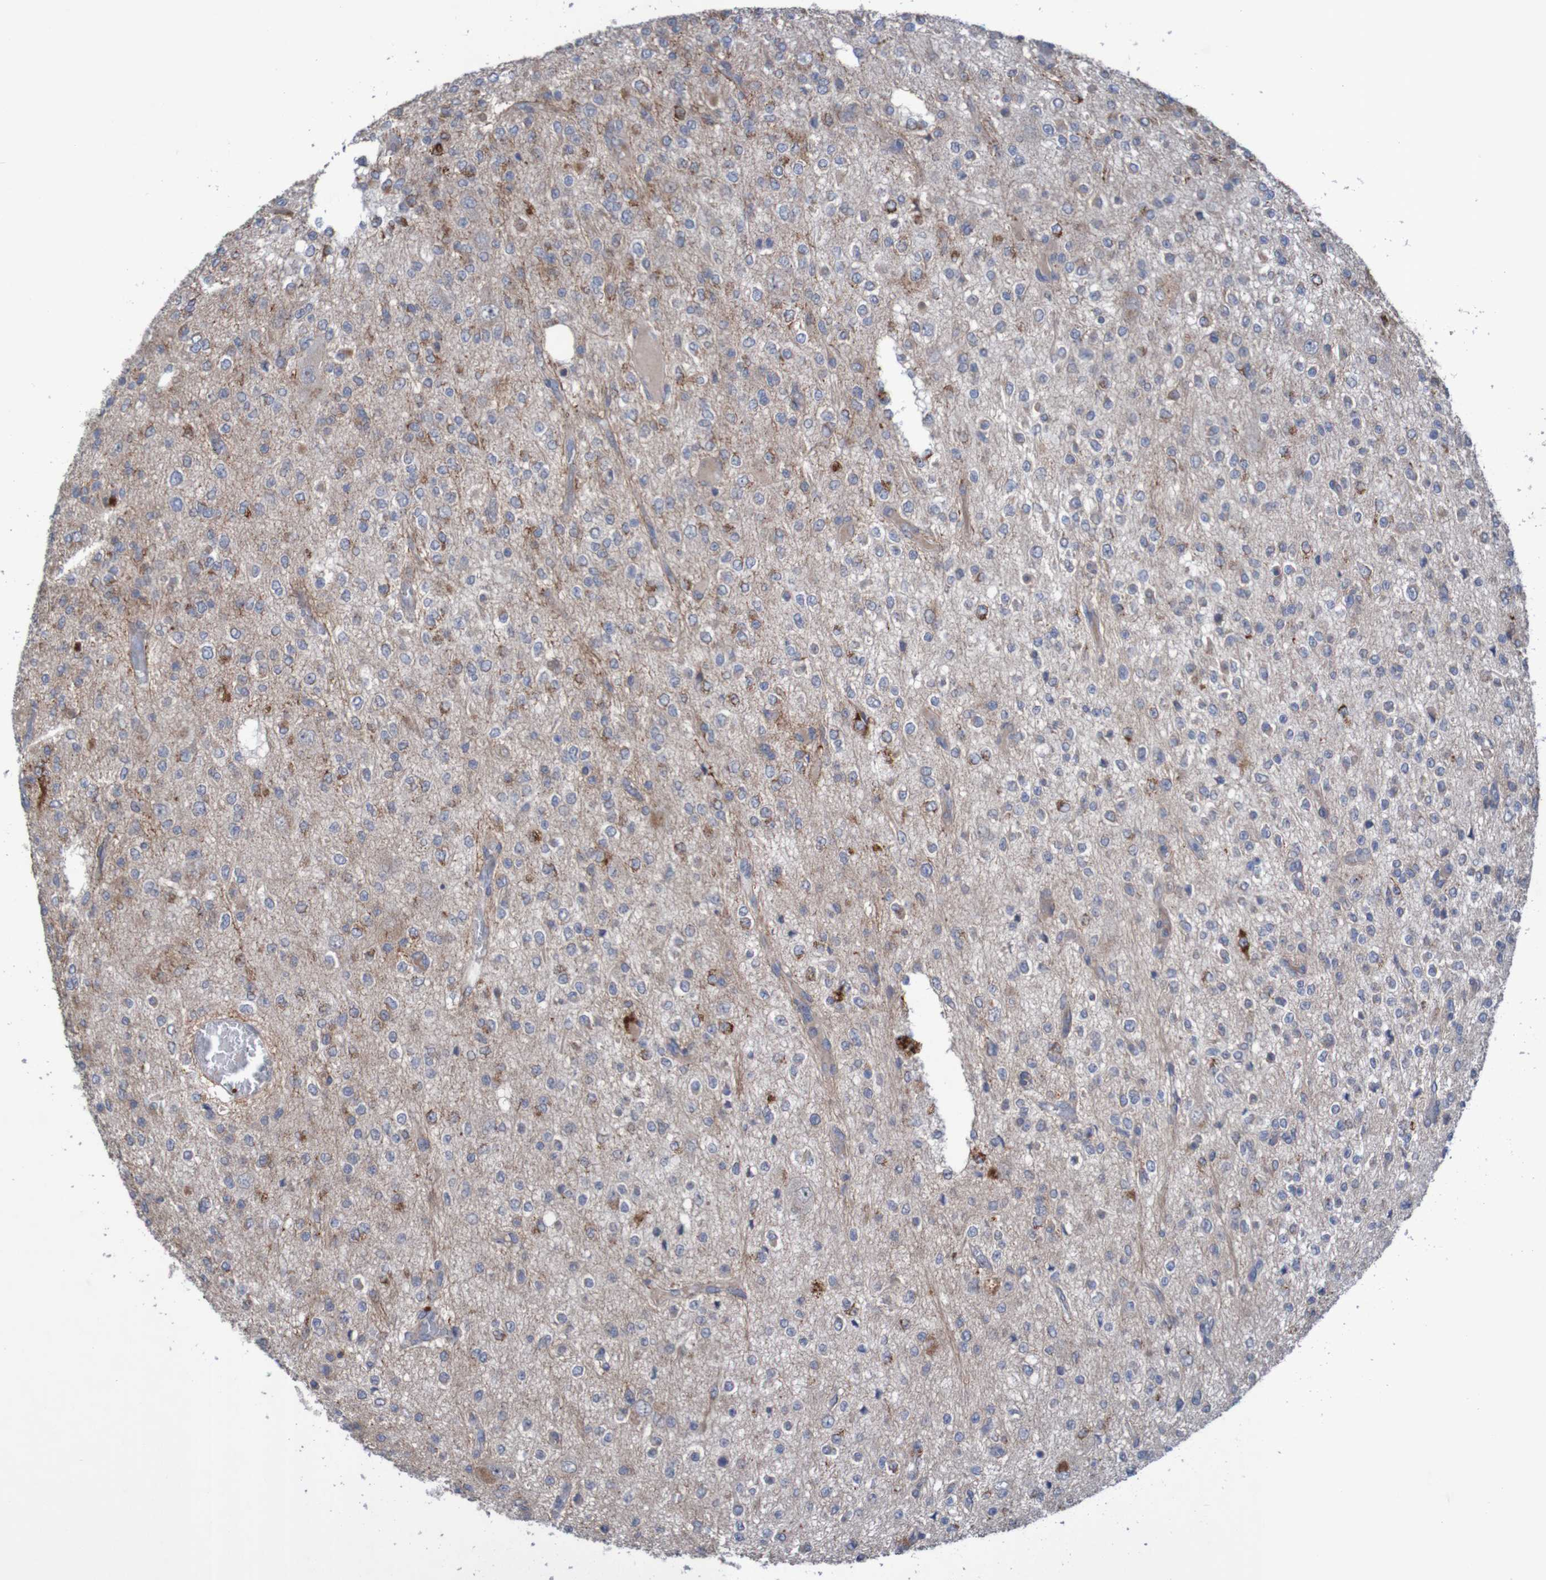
{"staining": {"intensity": "moderate", "quantity": "<25%", "location": "cytoplasmic/membranous"}, "tissue": "glioma", "cell_type": "Tumor cells", "image_type": "cancer", "snomed": [{"axis": "morphology", "description": "Glioma, malignant, Low grade"}, {"axis": "topography", "description": "Brain"}], "caption": "Immunohistochemistry (IHC) image of glioma stained for a protein (brown), which exhibits low levels of moderate cytoplasmic/membranous positivity in about <25% of tumor cells.", "gene": "ANGPT4", "patient": {"sex": "male", "age": 38}}